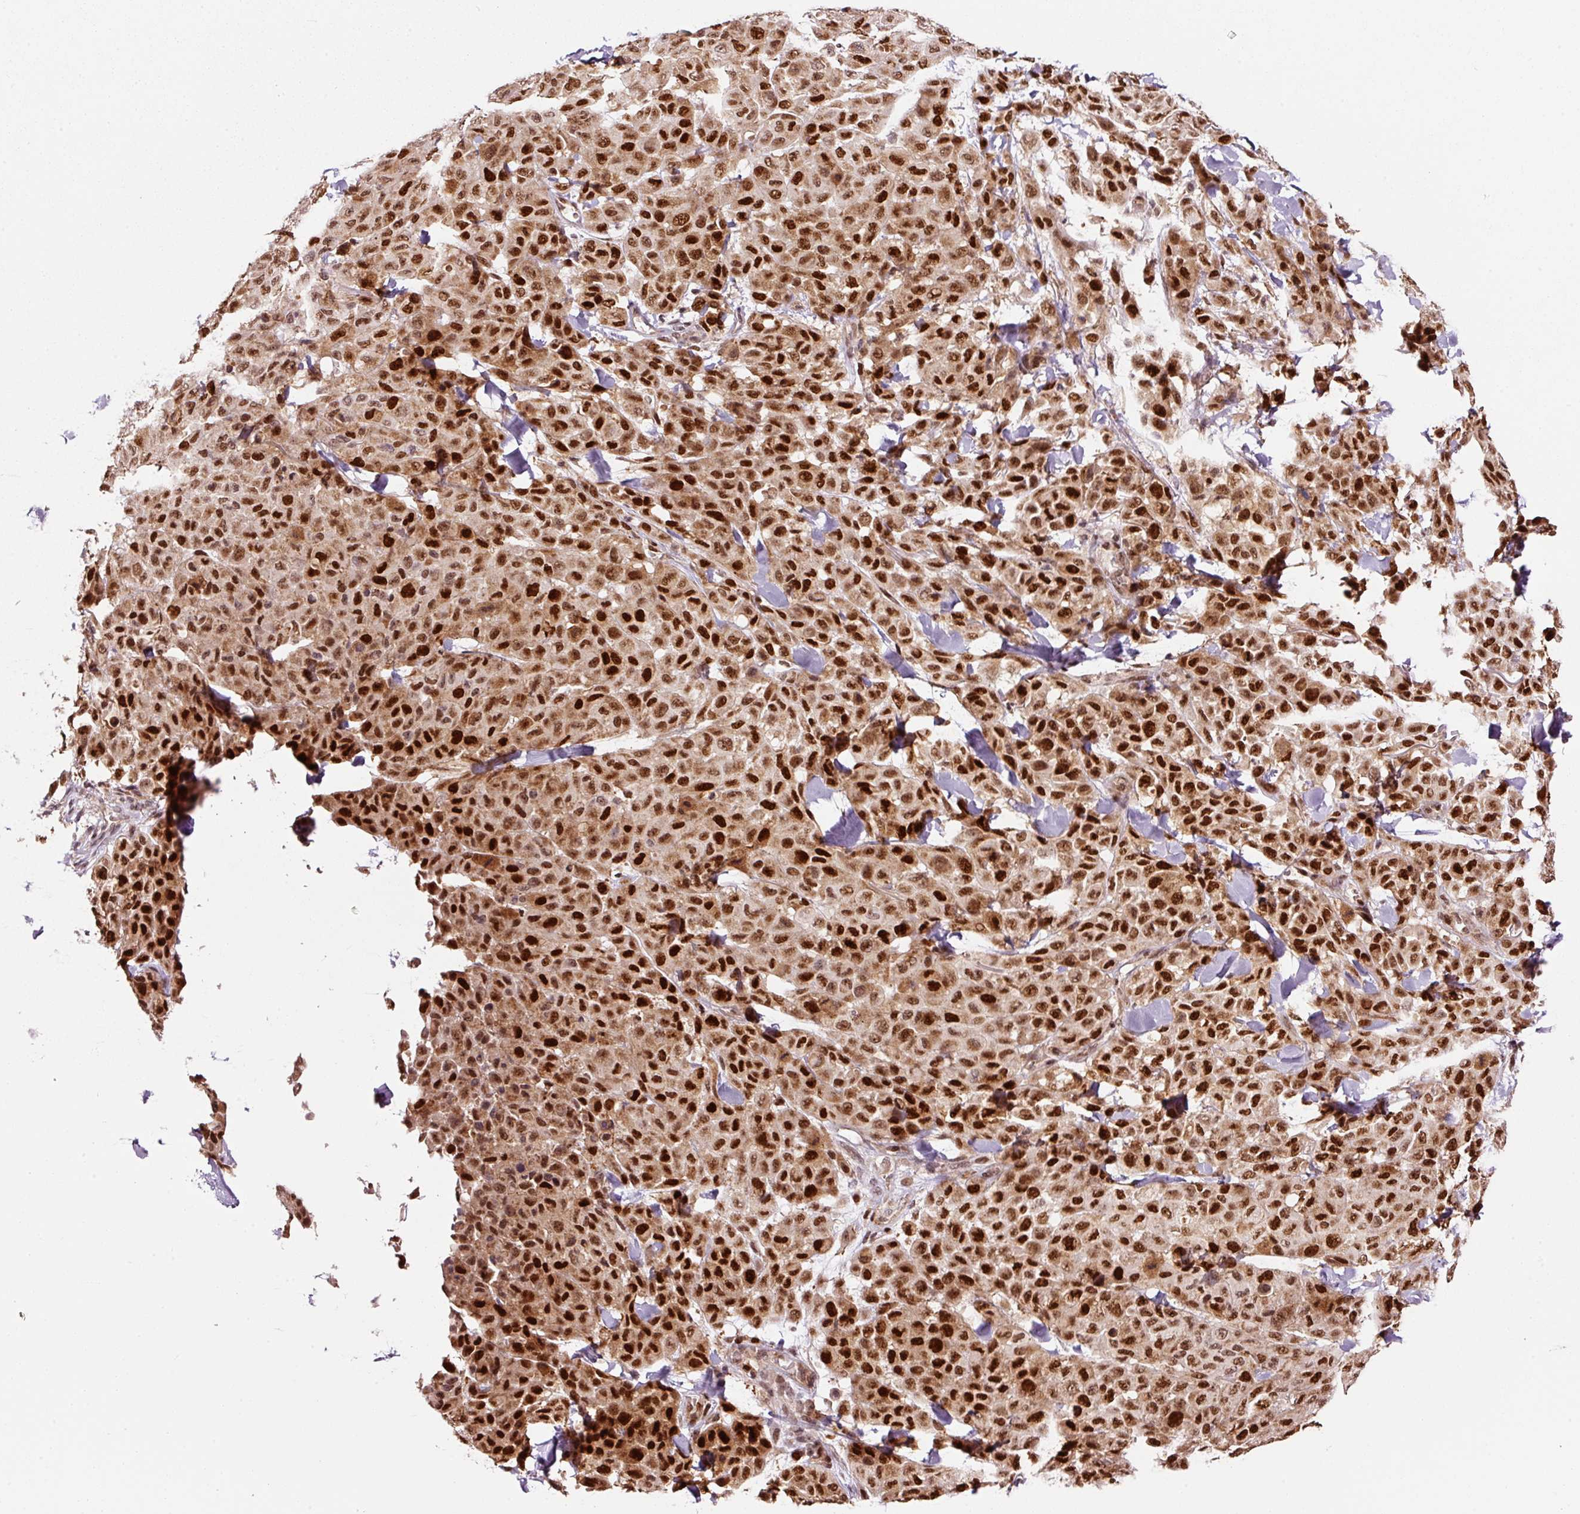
{"staining": {"intensity": "strong", "quantity": ">75%", "location": "nuclear"}, "tissue": "melanoma", "cell_type": "Tumor cells", "image_type": "cancer", "snomed": [{"axis": "morphology", "description": "Malignant melanoma, Metastatic site"}, {"axis": "topography", "description": "Skin"}], "caption": "DAB immunohistochemical staining of melanoma exhibits strong nuclear protein expression in approximately >75% of tumor cells.", "gene": "RFC4", "patient": {"sex": "female", "age": 81}}